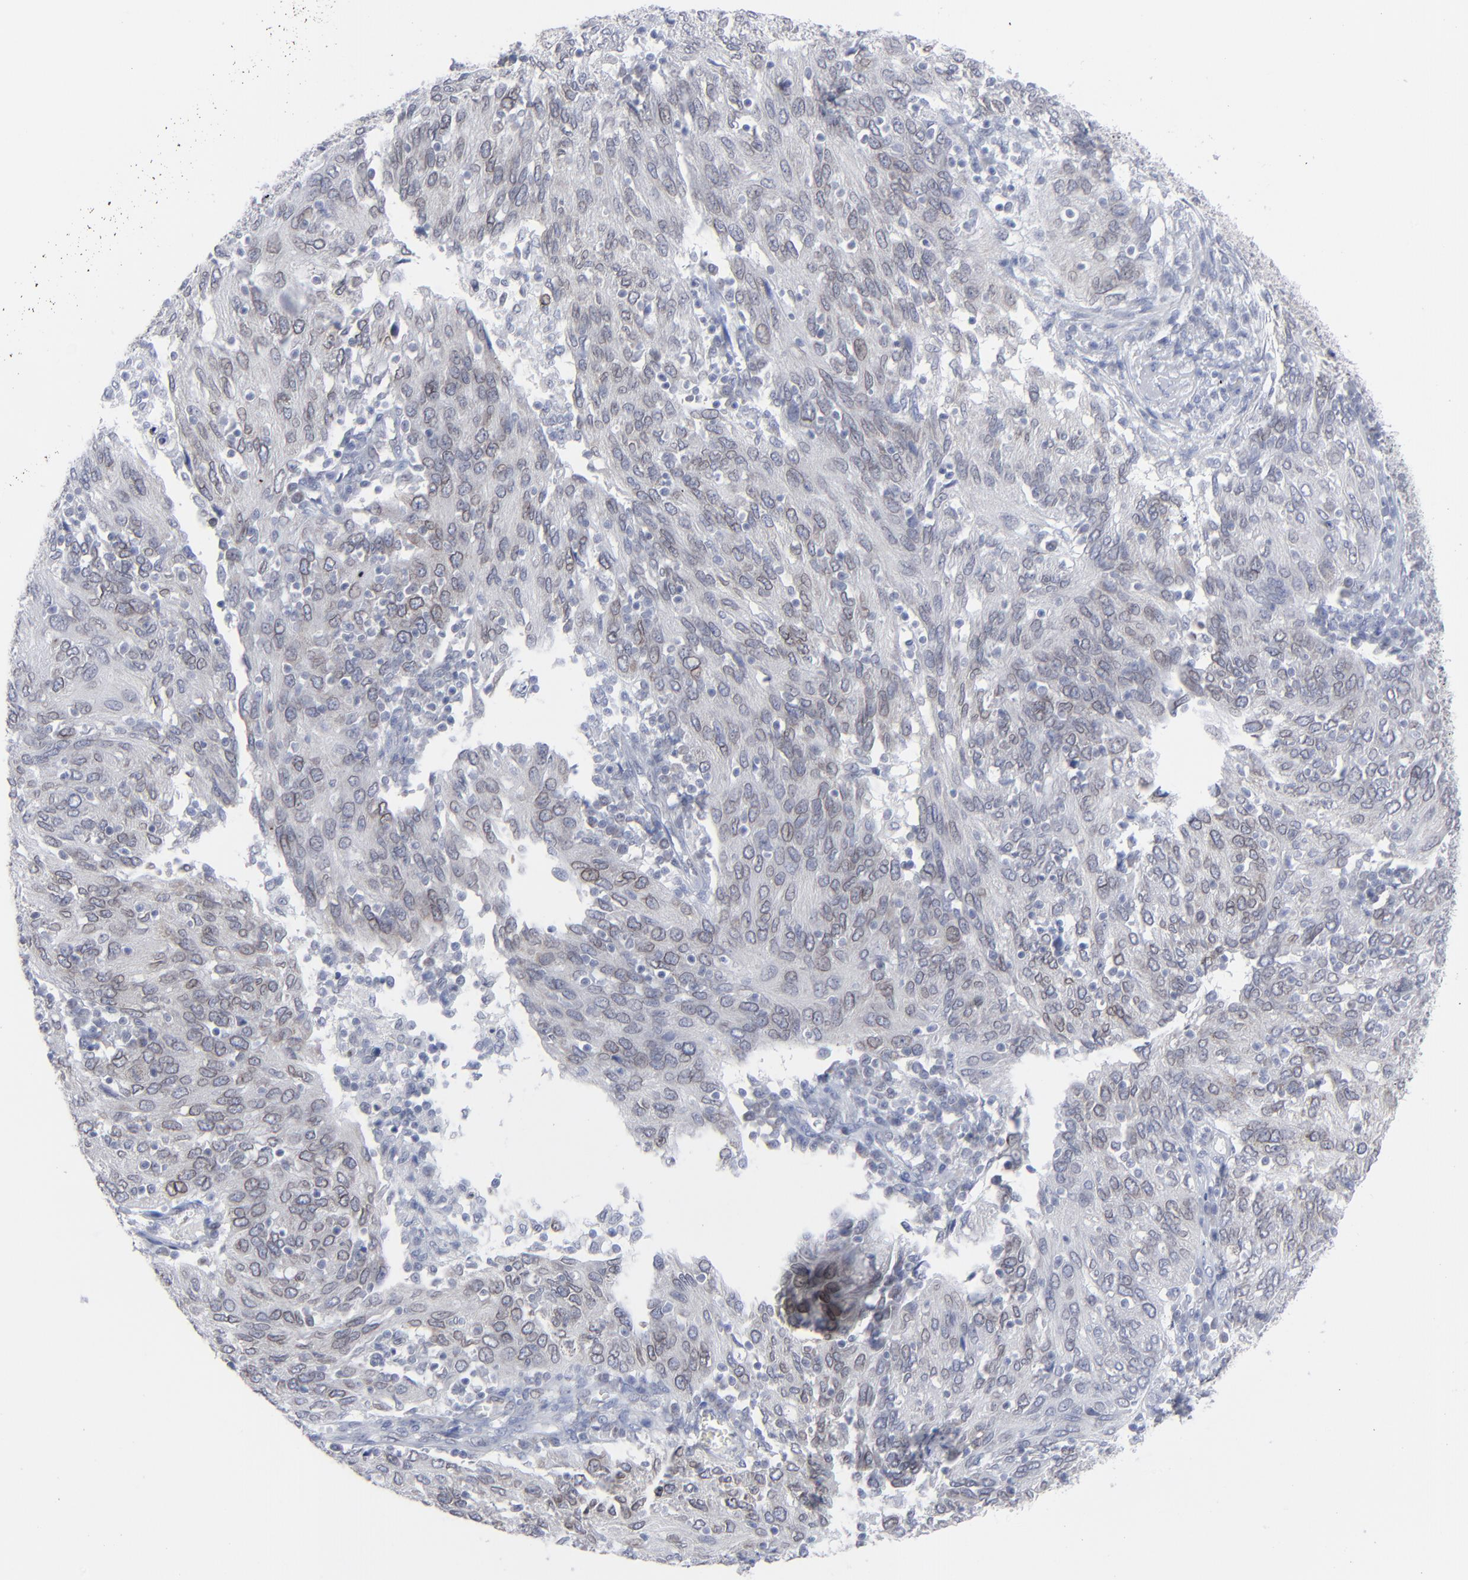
{"staining": {"intensity": "moderate", "quantity": "<25%", "location": "cytoplasmic/membranous"}, "tissue": "ovarian cancer", "cell_type": "Tumor cells", "image_type": "cancer", "snomed": [{"axis": "morphology", "description": "Carcinoma, endometroid"}, {"axis": "topography", "description": "Ovary"}], "caption": "Protein expression analysis of ovarian cancer (endometroid carcinoma) exhibits moderate cytoplasmic/membranous positivity in approximately <25% of tumor cells.", "gene": "NUP88", "patient": {"sex": "female", "age": 50}}